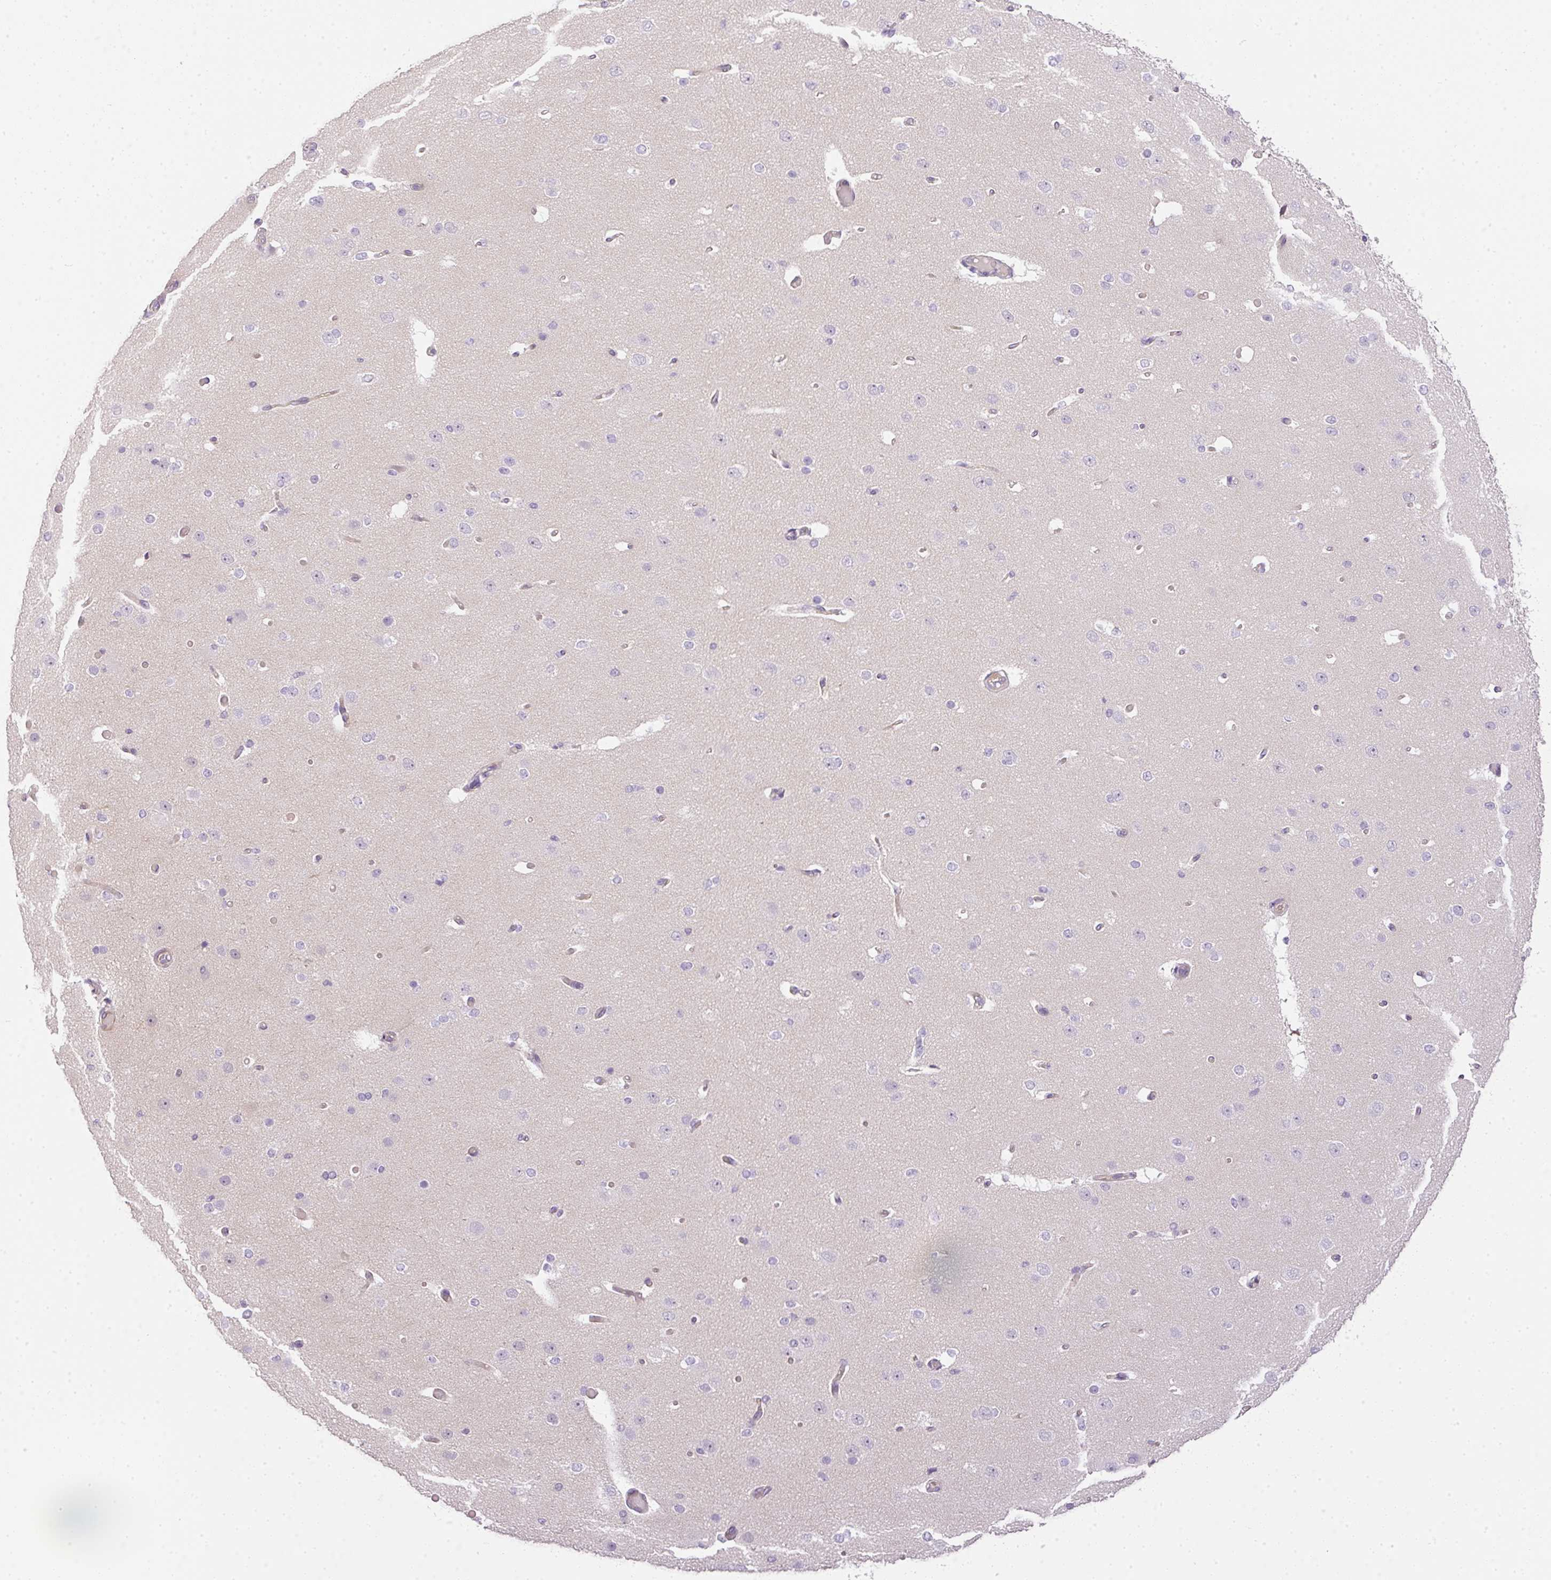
{"staining": {"intensity": "negative", "quantity": "none", "location": "none"}, "tissue": "cerebral cortex", "cell_type": "Endothelial cells", "image_type": "normal", "snomed": [{"axis": "morphology", "description": "Normal tissue, NOS"}, {"axis": "morphology", "description": "Inflammation, NOS"}, {"axis": "topography", "description": "Cerebral cortex"}], "caption": "This is an IHC micrograph of unremarkable human cerebral cortex. There is no expression in endothelial cells.", "gene": "RAX2", "patient": {"sex": "male", "age": 6}}